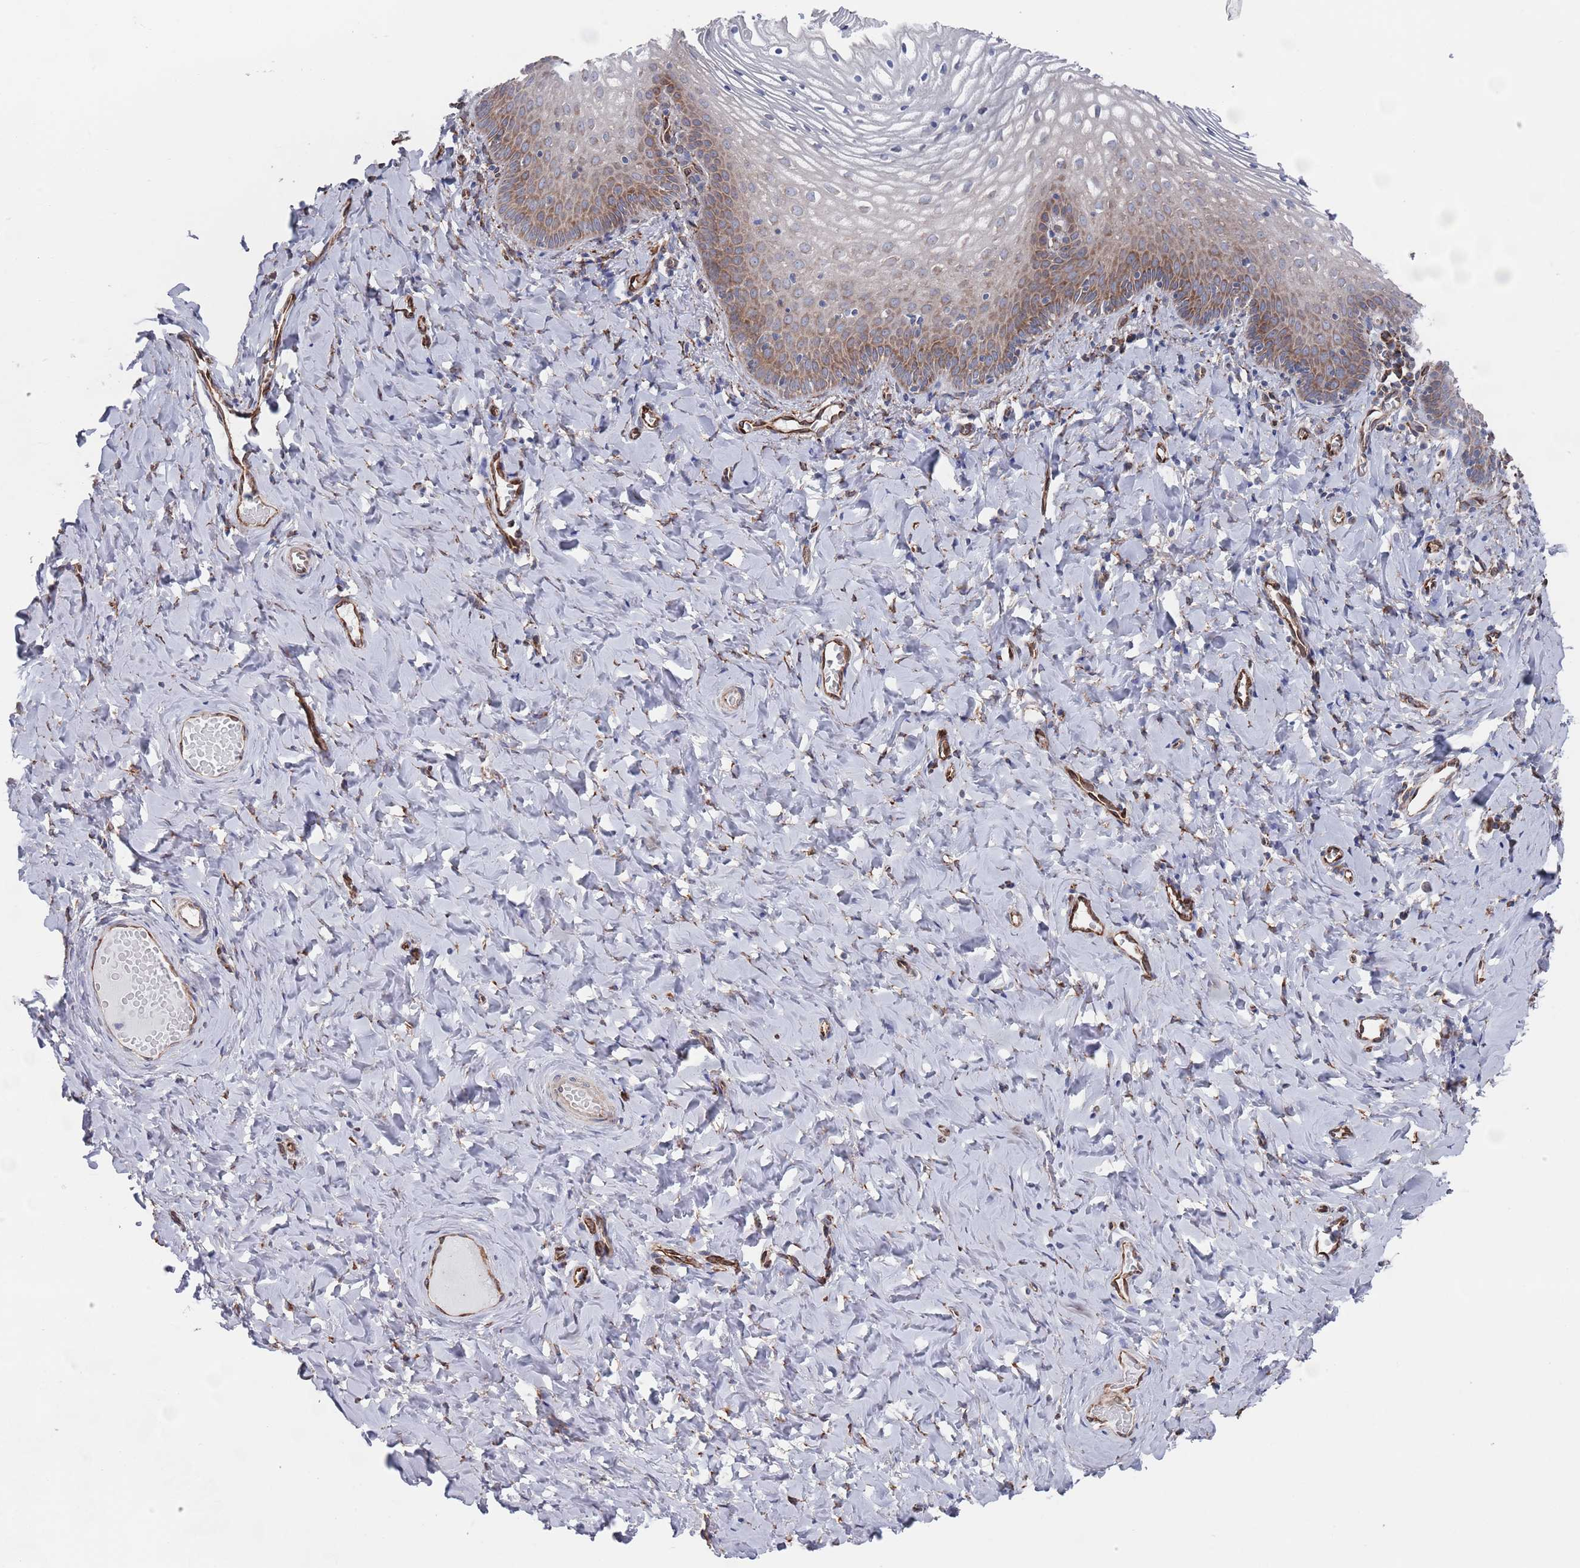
{"staining": {"intensity": "moderate", "quantity": "25%-75%", "location": "cytoplasmic/membranous"}, "tissue": "vagina", "cell_type": "Squamous epithelial cells", "image_type": "normal", "snomed": [{"axis": "morphology", "description": "Normal tissue, NOS"}, {"axis": "topography", "description": "Vagina"}], "caption": "This micrograph shows normal vagina stained with immunohistochemistry (IHC) to label a protein in brown. The cytoplasmic/membranous of squamous epithelial cells show moderate positivity for the protein. Nuclei are counter-stained blue.", "gene": "CCDC106", "patient": {"sex": "female", "age": 60}}